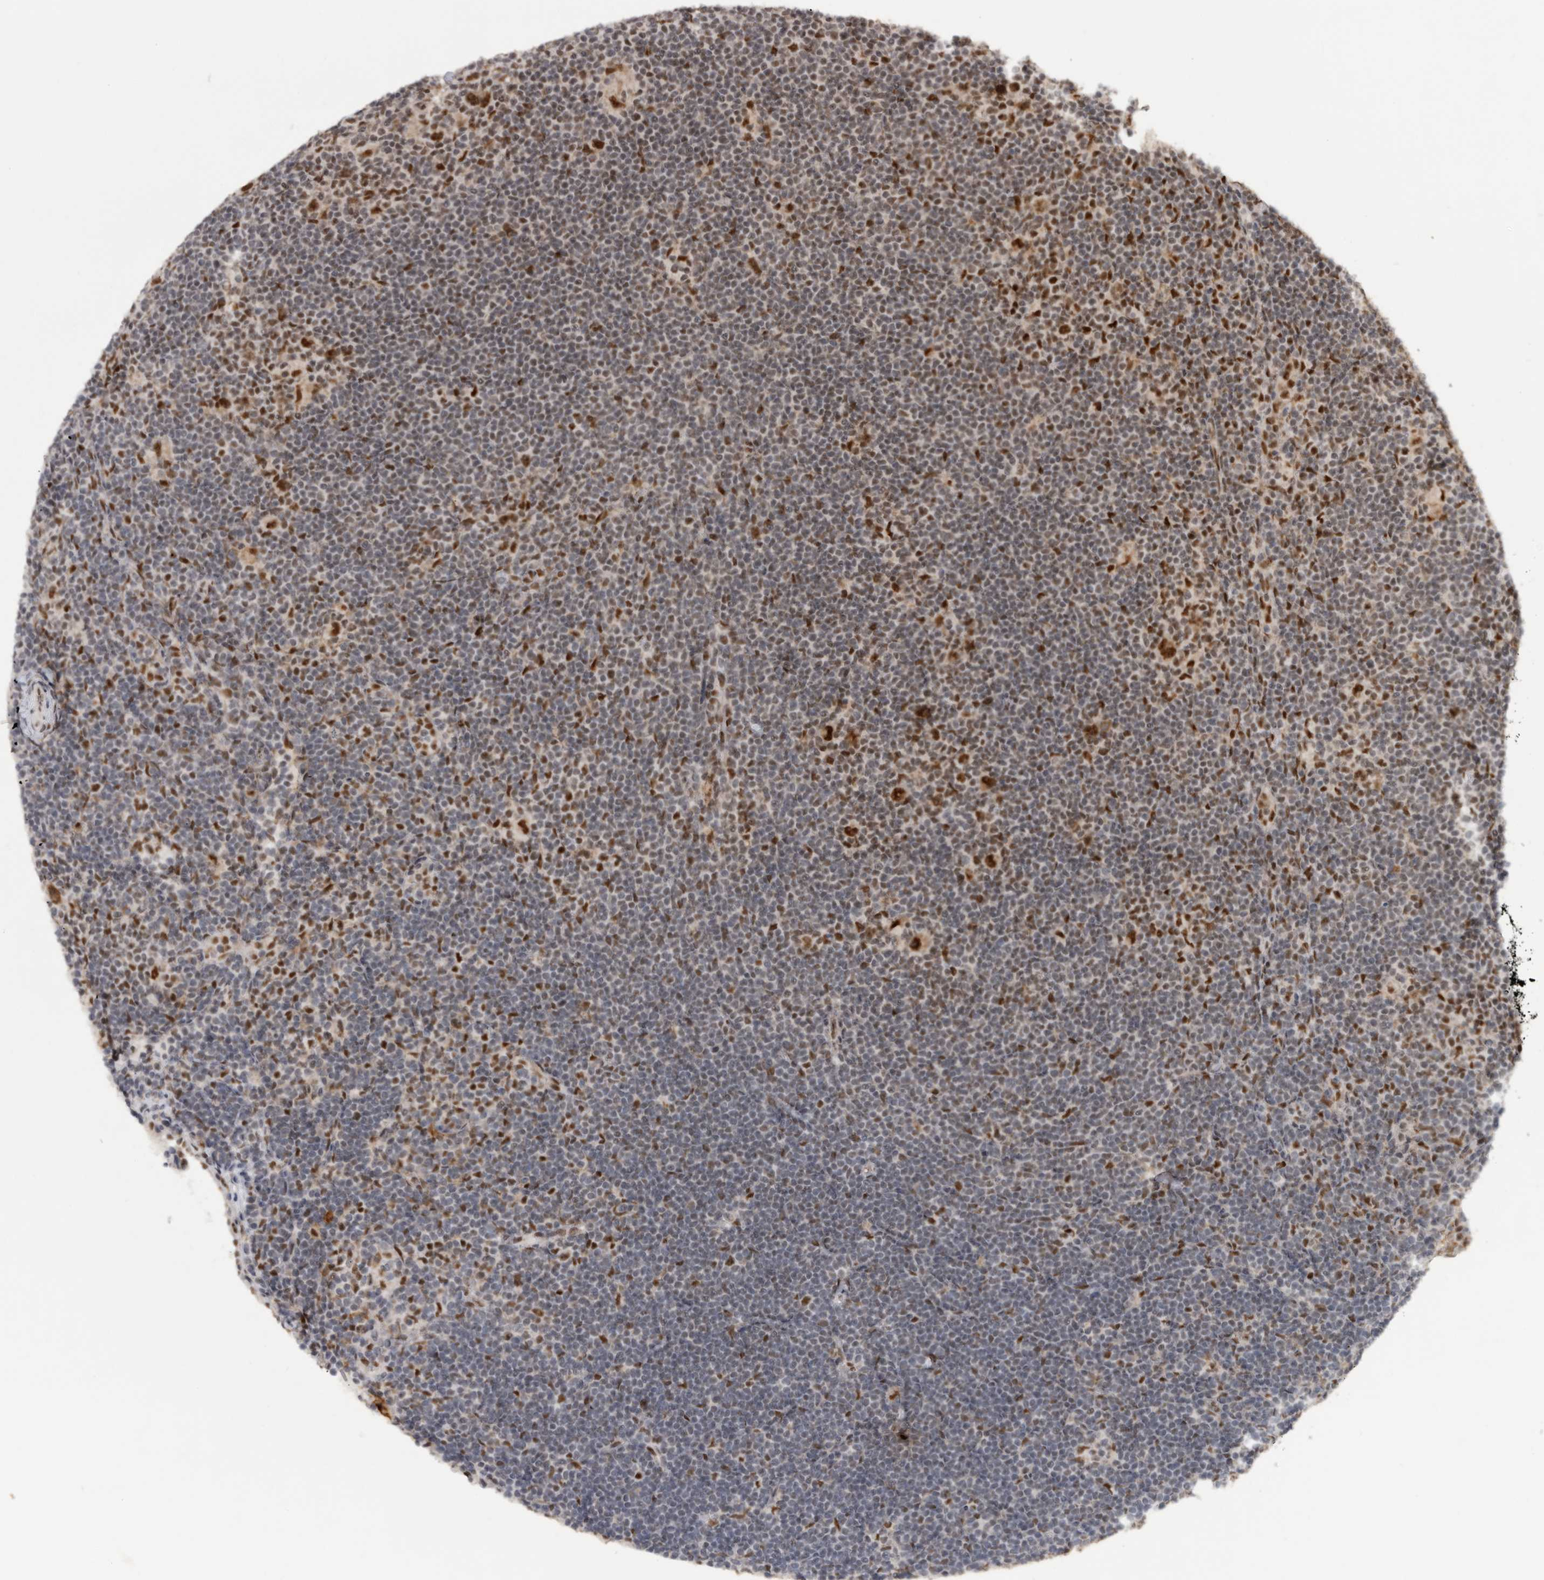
{"staining": {"intensity": "strong", "quantity": ">75%", "location": "nuclear"}, "tissue": "lymphoma", "cell_type": "Tumor cells", "image_type": "cancer", "snomed": [{"axis": "morphology", "description": "Hodgkin's disease, NOS"}, {"axis": "topography", "description": "Lymph node"}], "caption": "Lymphoma stained with a brown dye demonstrates strong nuclear positive positivity in approximately >75% of tumor cells.", "gene": "PPP1R10", "patient": {"sex": "female", "age": 57}}